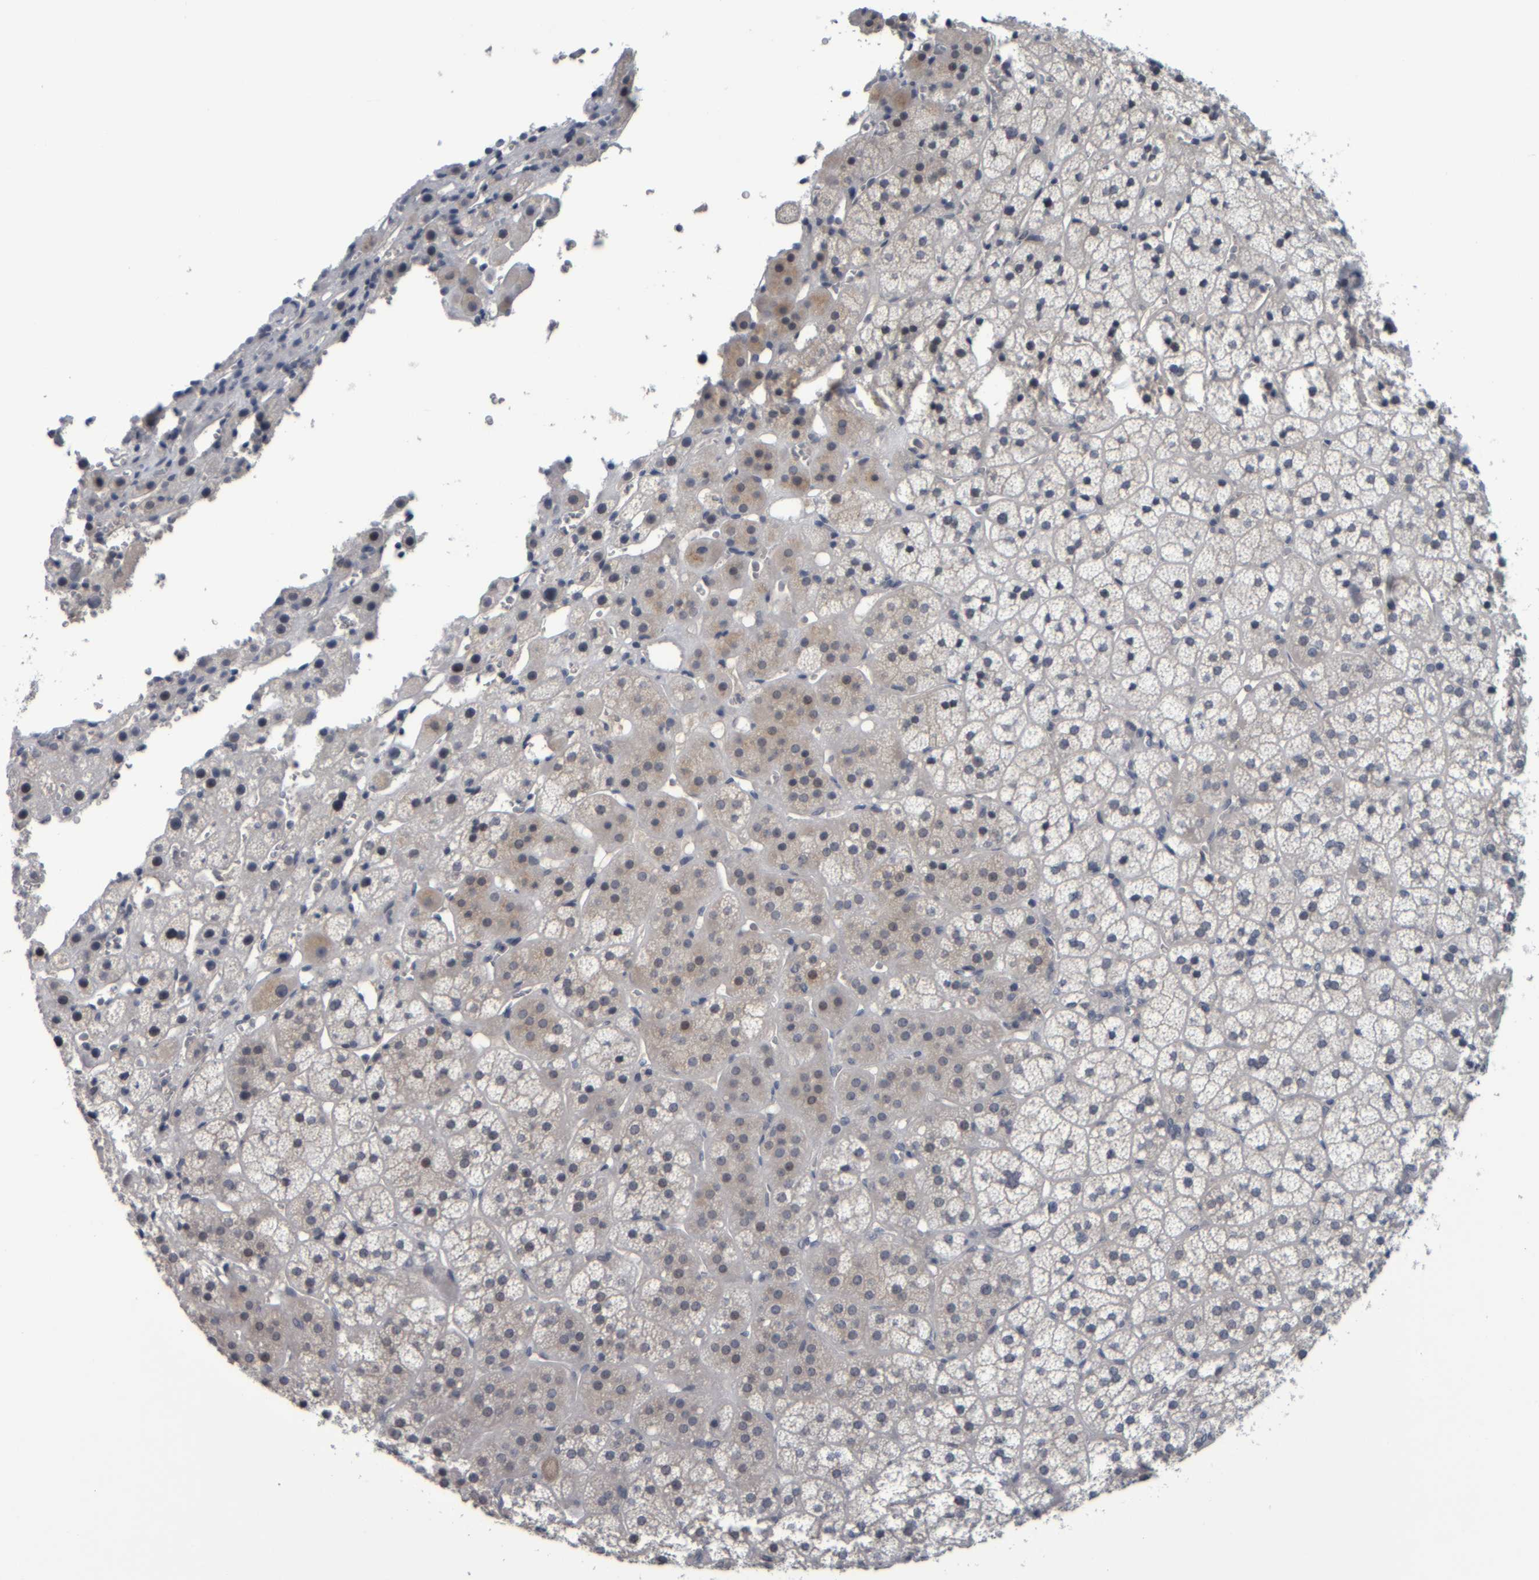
{"staining": {"intensity": "weak", "quantity": "<25%", "location": "cytoplasmic/membranous,nuclear"}, "tissue": "adrenal gland", "cell_type": "Glandular cells", "image_type": "normal", "snomed": [{"axis": "morphology", "description": "Normal tissue, NOS"}, {"axis": "topography", "description": "Adrenal gland"}], "caption": "Adrenal gland stained for a protein using immunohistochemistry (IHC) shows no staining glandular cells.", "gene": "COL14A1", "patient": {"sex": "female", "age": 44}}